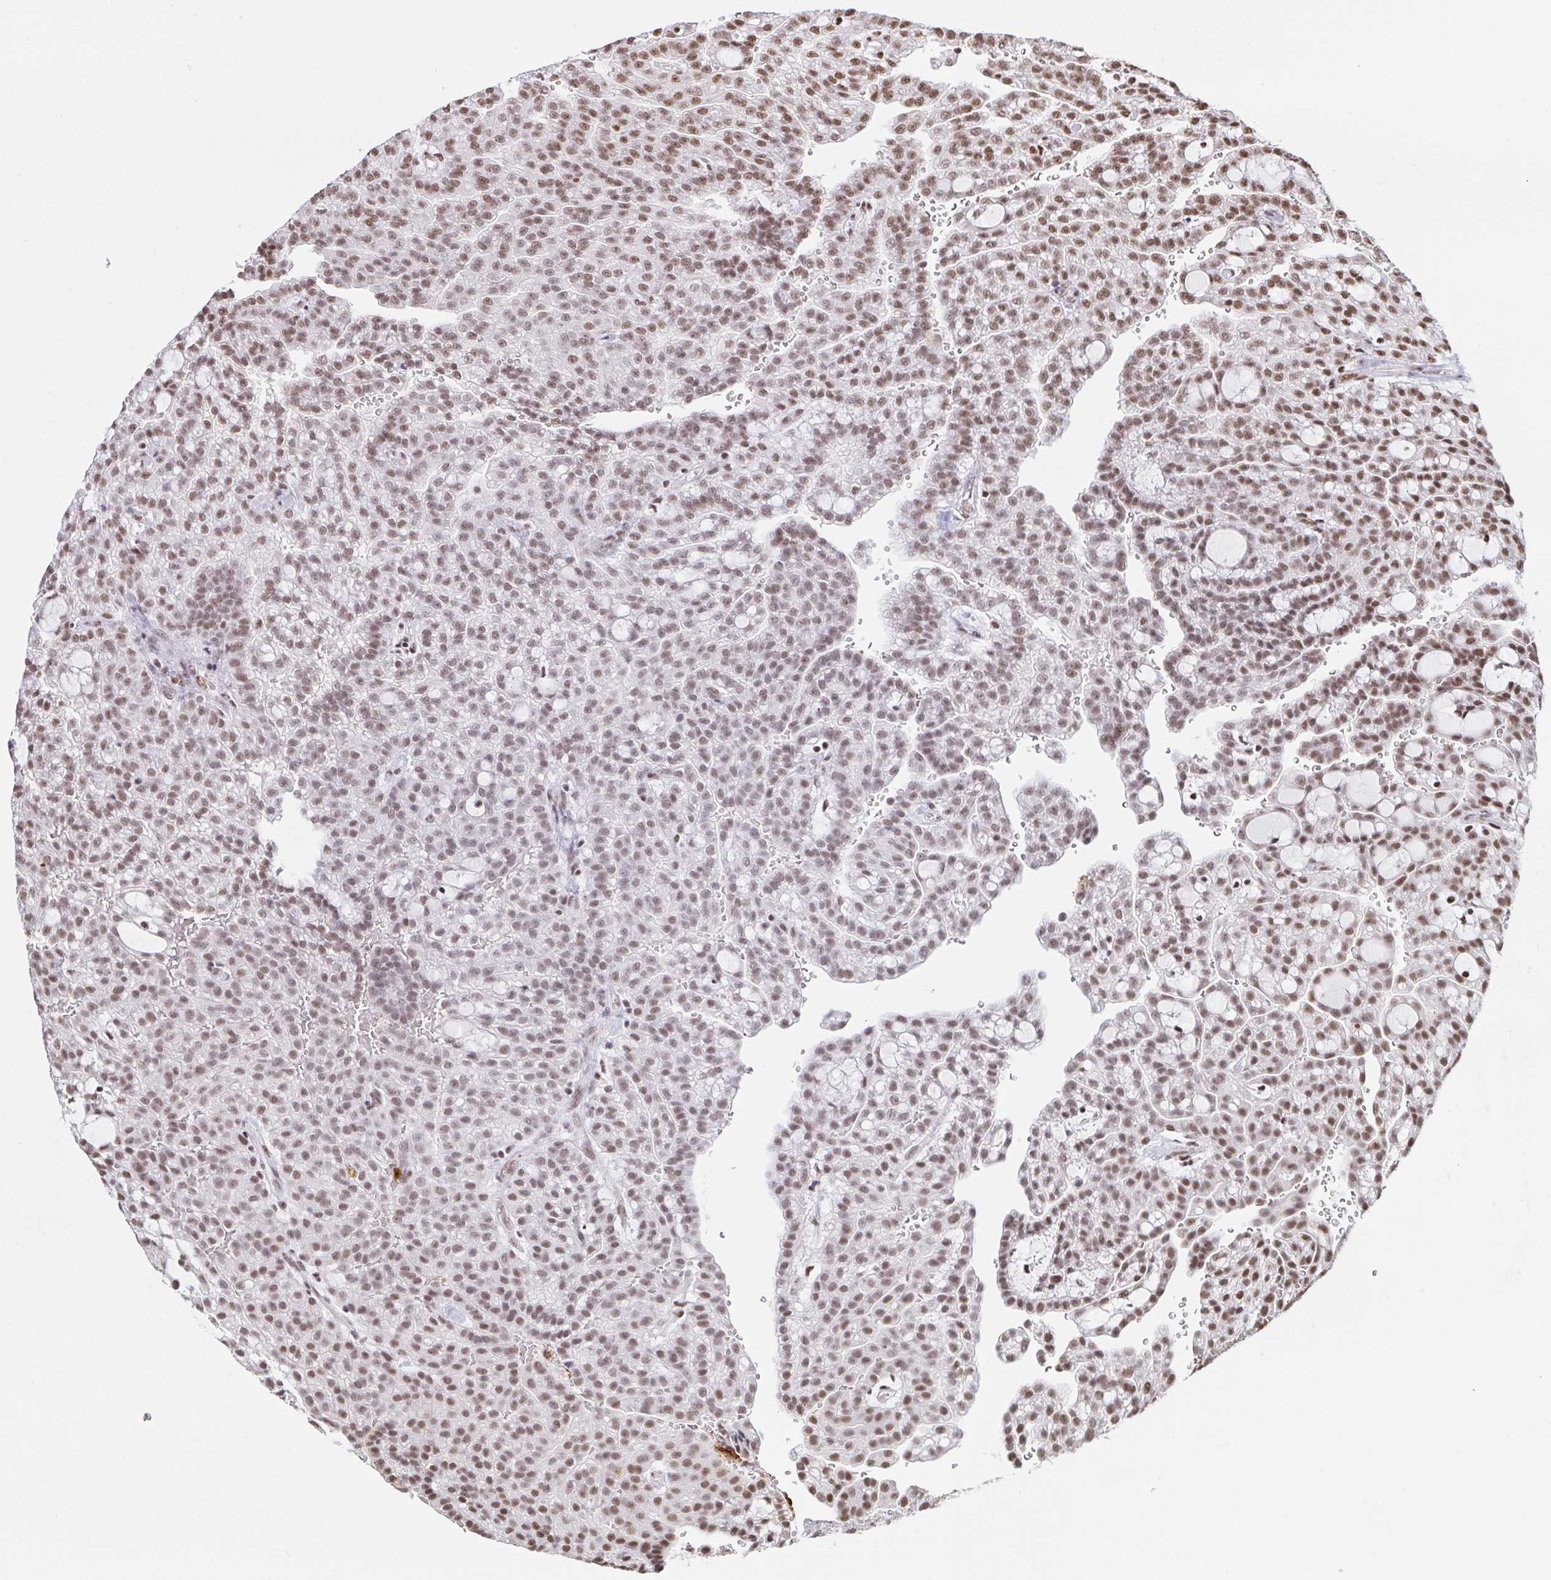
{"staining": {"intensity": "moderate", "quantity": "25%-75%", "location": "nuclear"}, "tissue": "renal cancer", "cell_type": "Tumor cells", "image_type": "cancer", "snomed": [{"axis": "morphology", "description": "Adenocarcinoma, NOS"}, {"axis": "topography", "description": "Kidney"}], "caption": "Renal cancer was stained to show a protein in brown. There is medium levels of moderate nuclear staining in approximately 25%-75% of tumor cells. (Stains: DAB in brown, nuclei in blue, Microscopy: brightfield microscopy at high magnification).", "gene": "SP3", "patient": {"sex": "male", "age": 63}}